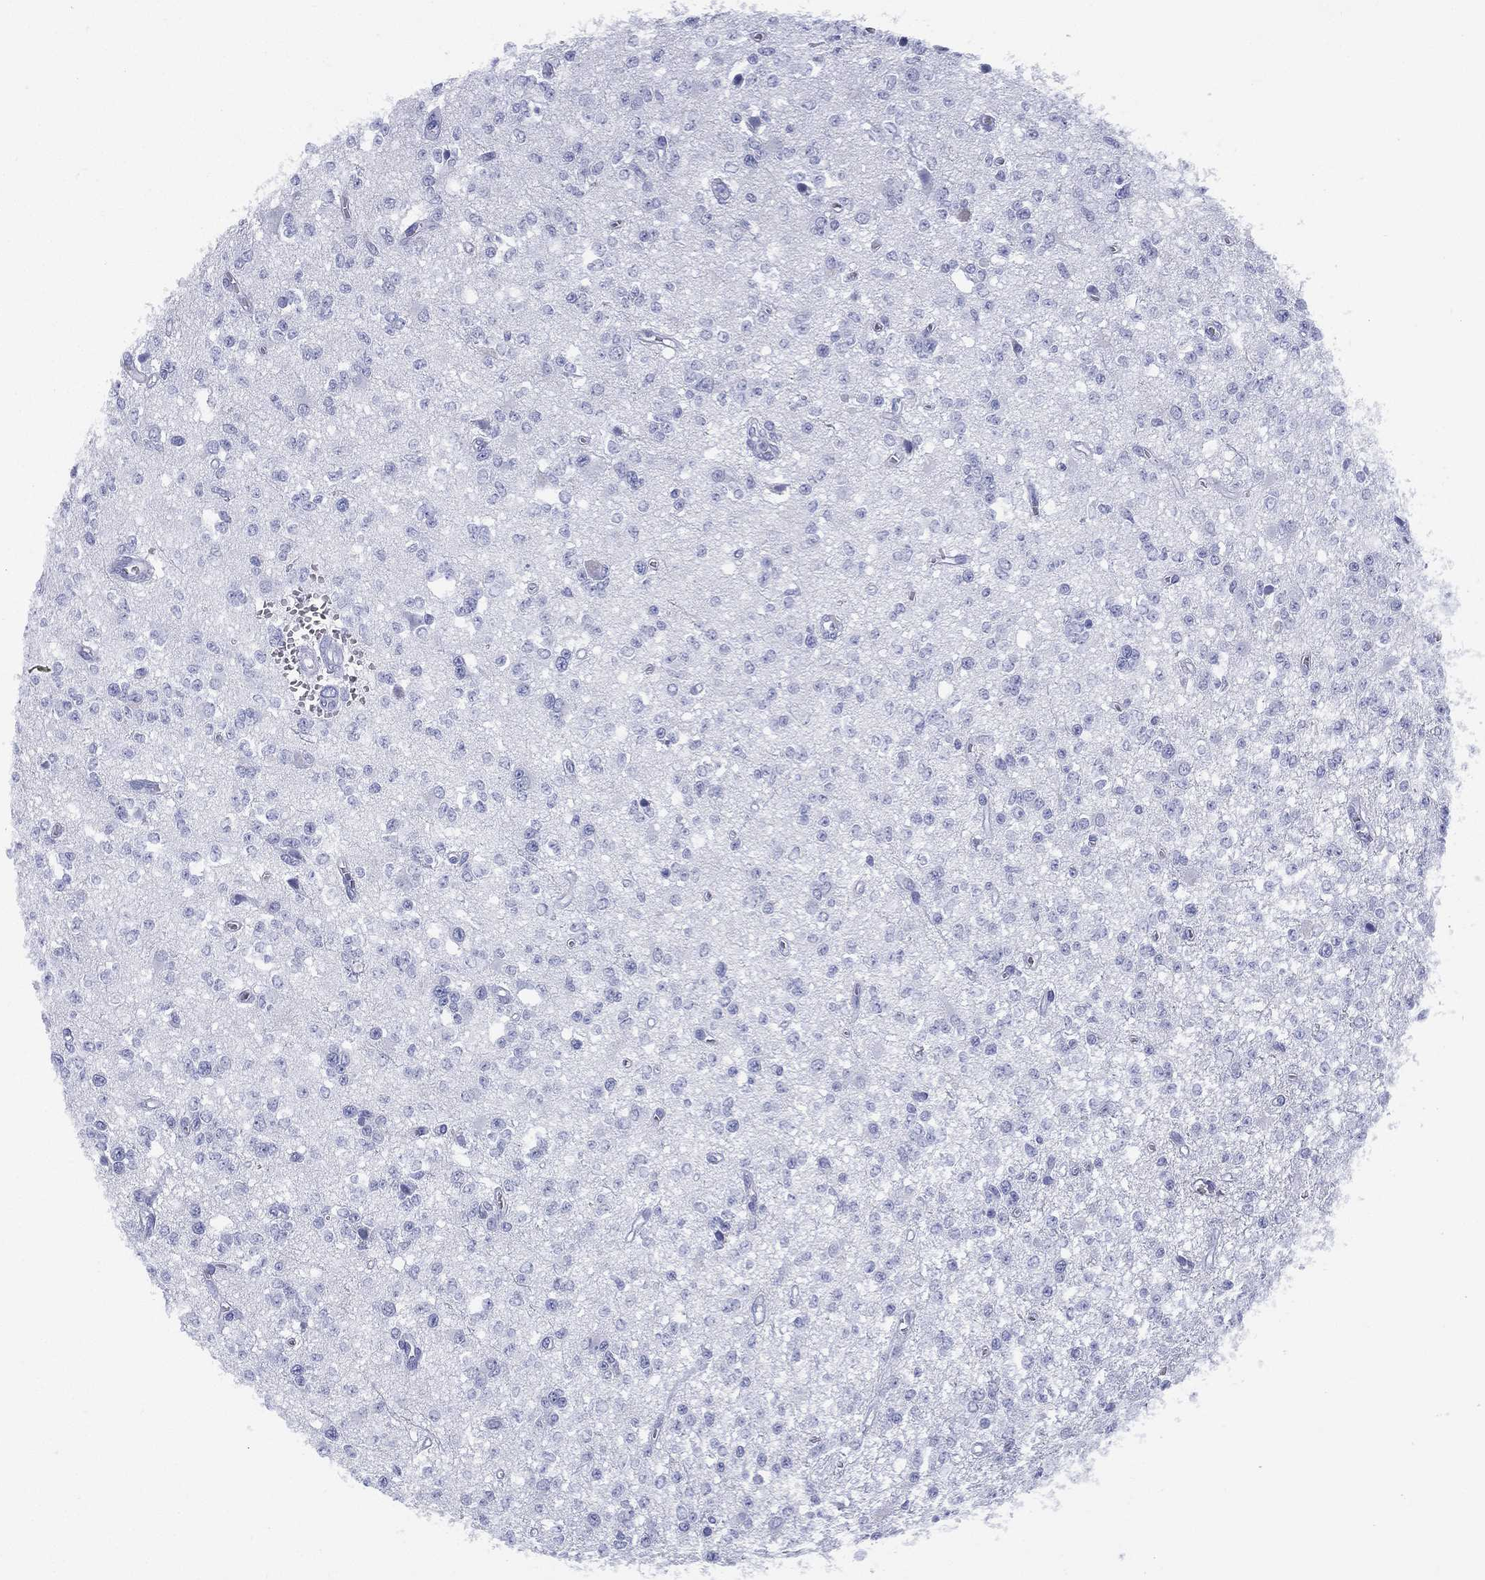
{"staining": {"intensity": "negative", "quantity": "none", "location": "none"}, "tissue": "glioma", "cell_type": "Tumor cells", "image_type": "cancer", "snomed": [{"axis": "morphology", "description": "Glioma, malignant, Low grade"}, {"axis": "topography", "description": "Brain"}], "caption": "Micrograph shows no significant protein positivity in tumor cells of malignant low-grade glioma.", "gene": "ETNPPL", "patient": {"sex": "female", "age": 45}}